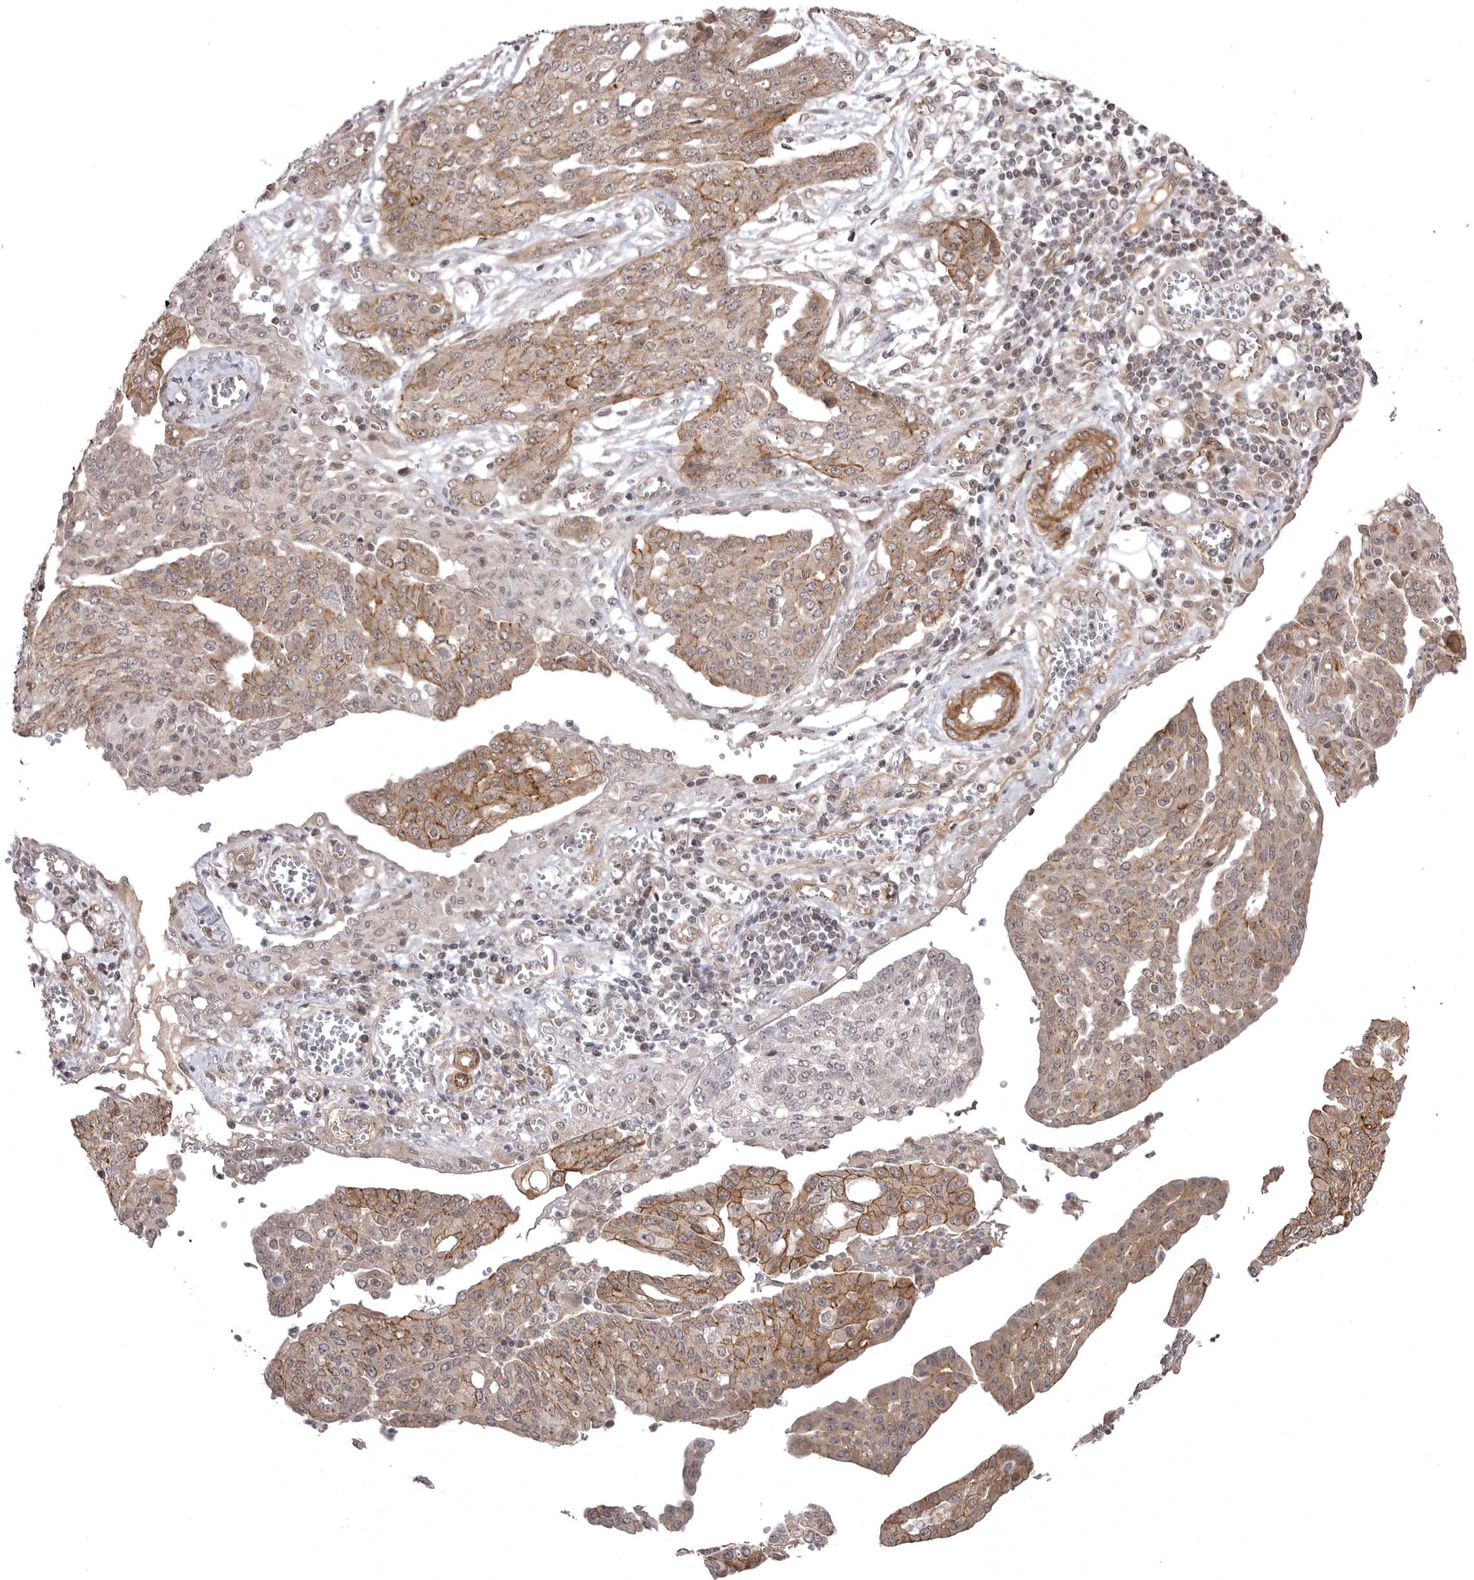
{"staining": {"intensity": "moderate", "quantity": "25%-75%", "location": "cytoplasmic/membranous"}, "tissue": "ovarian cancer", "cell_type": "Tumor cells", "image_type": "cancer", "snomed": [{"axis": "morphology", "description": "Cystadenocarcinoma, serous, NOS"}, {"axis": "topography", "description": "Soft tissue"}, {"axis": "topography", "description": "Ovary"}], "caption": "Protein analysis of ovarian cancer (serous cystadenocarcinoma) tissue displays moderate cytoplasmic/membranous positivity in about 25%-75% of tumor cells.", "gene": "SORBS1", "patient": {"sex": "female", "age": 57}}